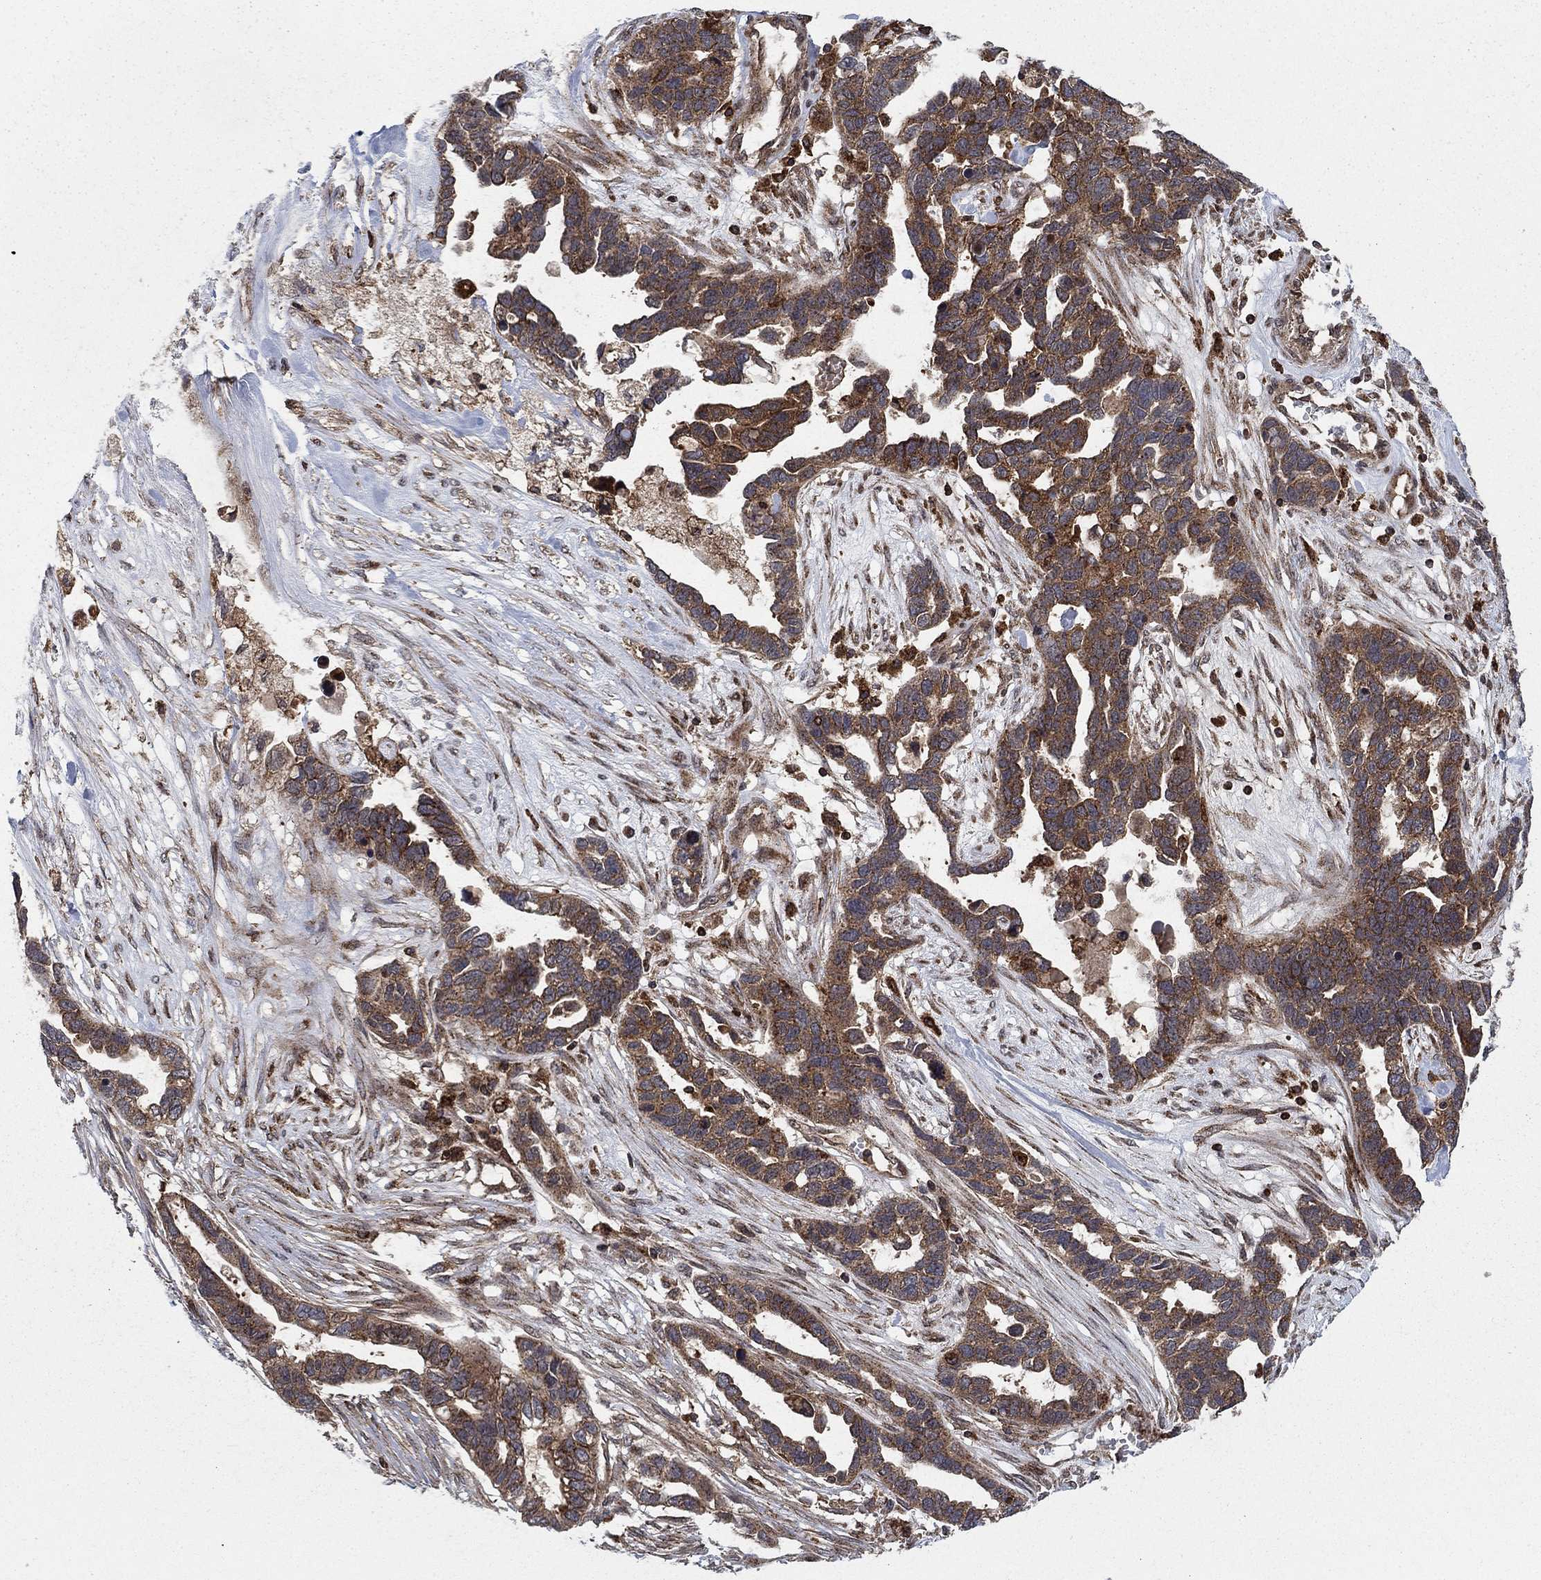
{"staining": {"intensity": "strong", "quantity": ">75%", "location": "cytoplasmic/membranous"}, "tissue": "ovarian cancer", "cell_type": "Tumor cells", "image_type": "cancer", "snomed": [{"axis": "morphology", "description": "Cystadenocarcinoma, serous, NOS"}, {"axis": "topography", "description": "Ovary"}], "caption": "Immunohistochemistry histopathology image of neoplastic tissue: serous cystadenocarcinoma (ovarian) stained using immunohistochemistry displays high levels of strong protein expression localized specifically in the cytoplasmic/membranous of tumor cells, appearing as a cytoplasmic/membranous brown color.", "gene": "IFI35", "patient": {"sex": "female", "age": 54}}